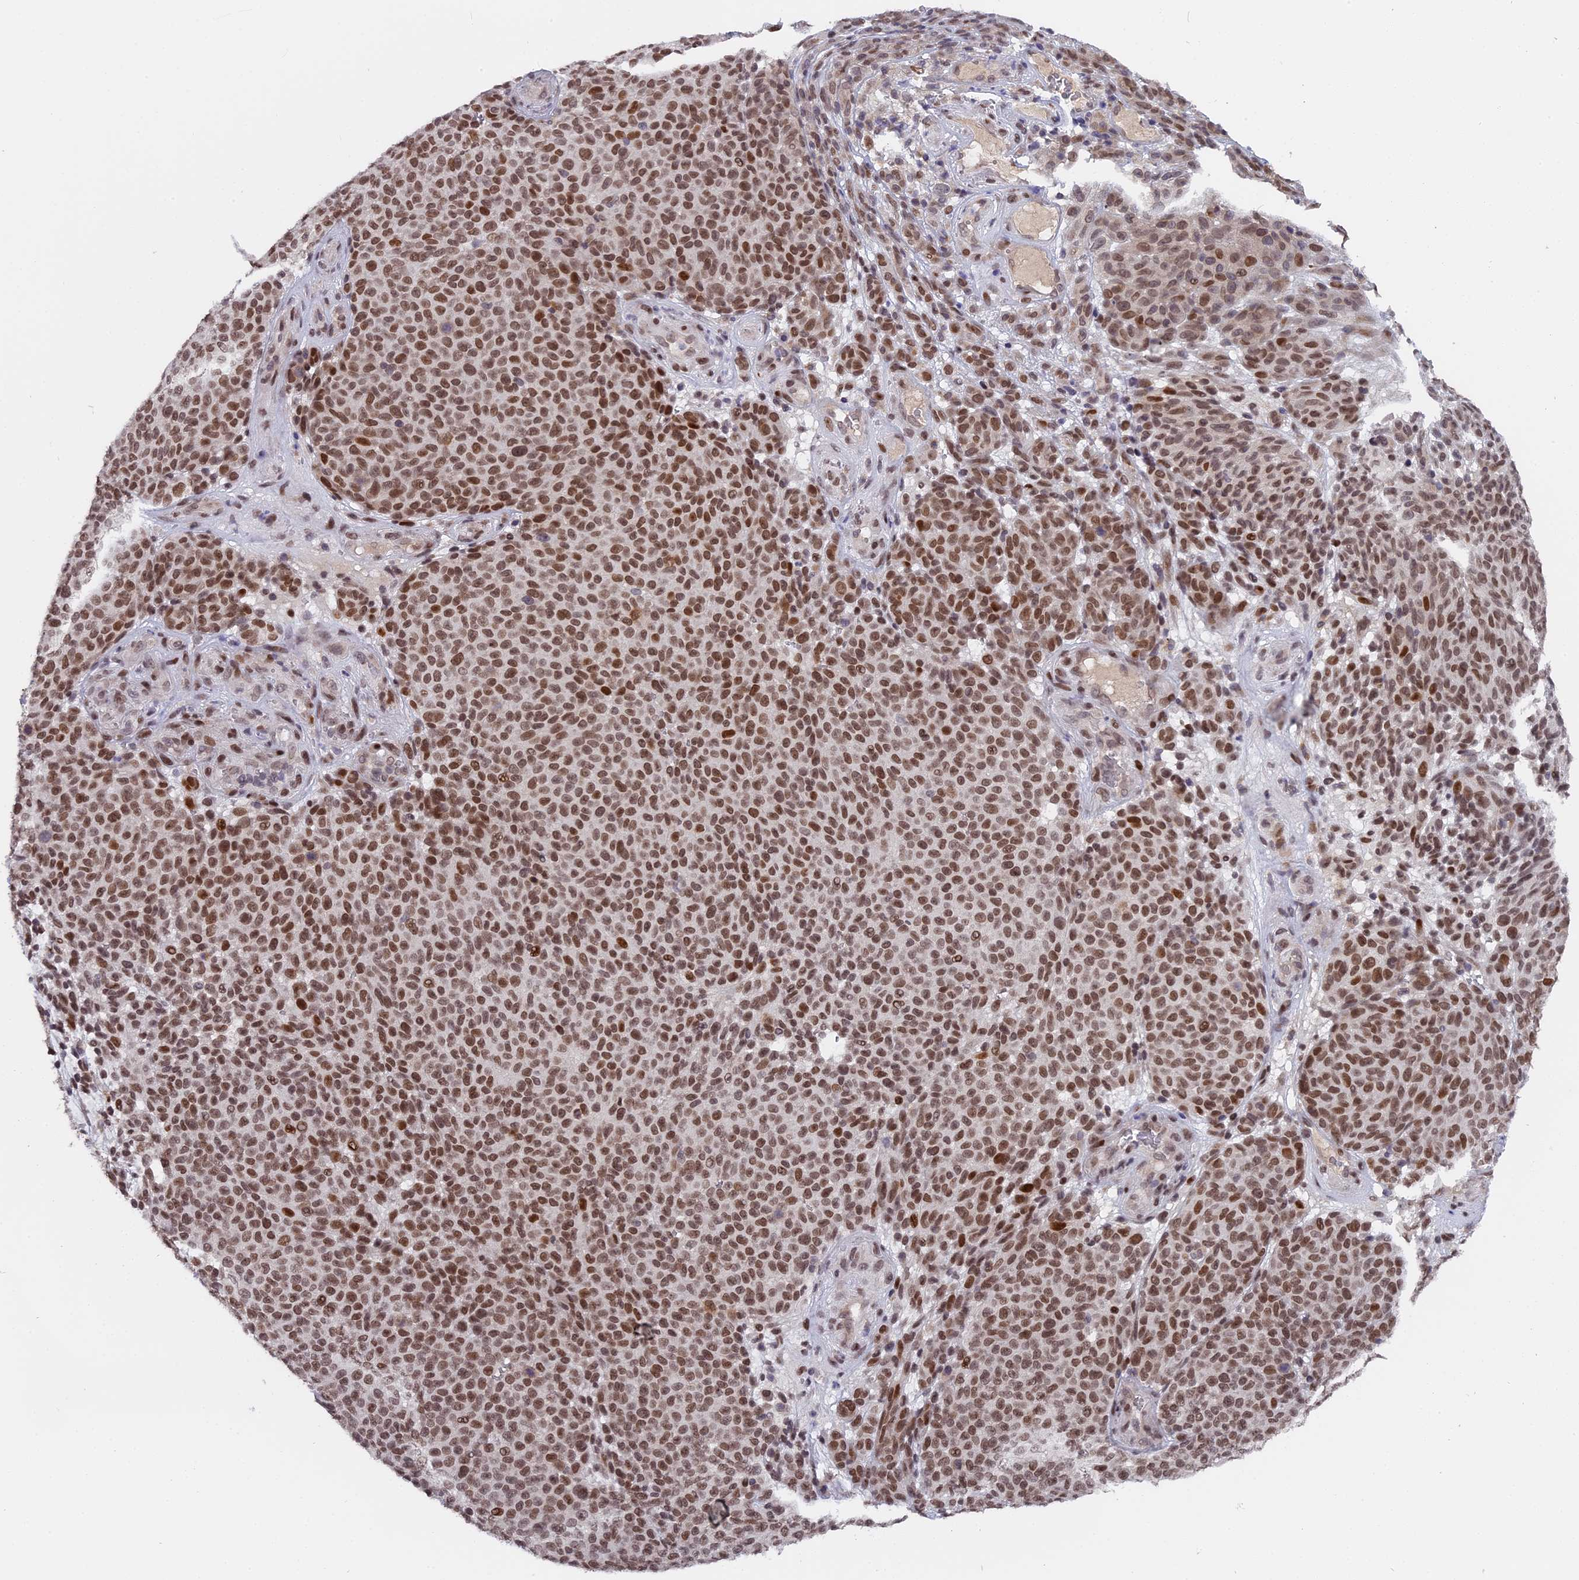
{"staining": {"intensity": "moderate", "quantity": ">75%", "location": "nuclear"}, "tissue": "melanoma", "cell_type": "Tumor cells", "image_type": "cancer", "snomed": [{"axis": "morphology", "description": "Malignant melanoma, NOS"}, {"axis": "topography", "description": "Skin"}], "caption": "Moderate nuclear expression for a protein is identified in about >75% of tumor cells of malignant melanoma using immunohistochemistry (IHC).", "gene": "PYGO1", "patient": {"sex": "male", "age": 49}}